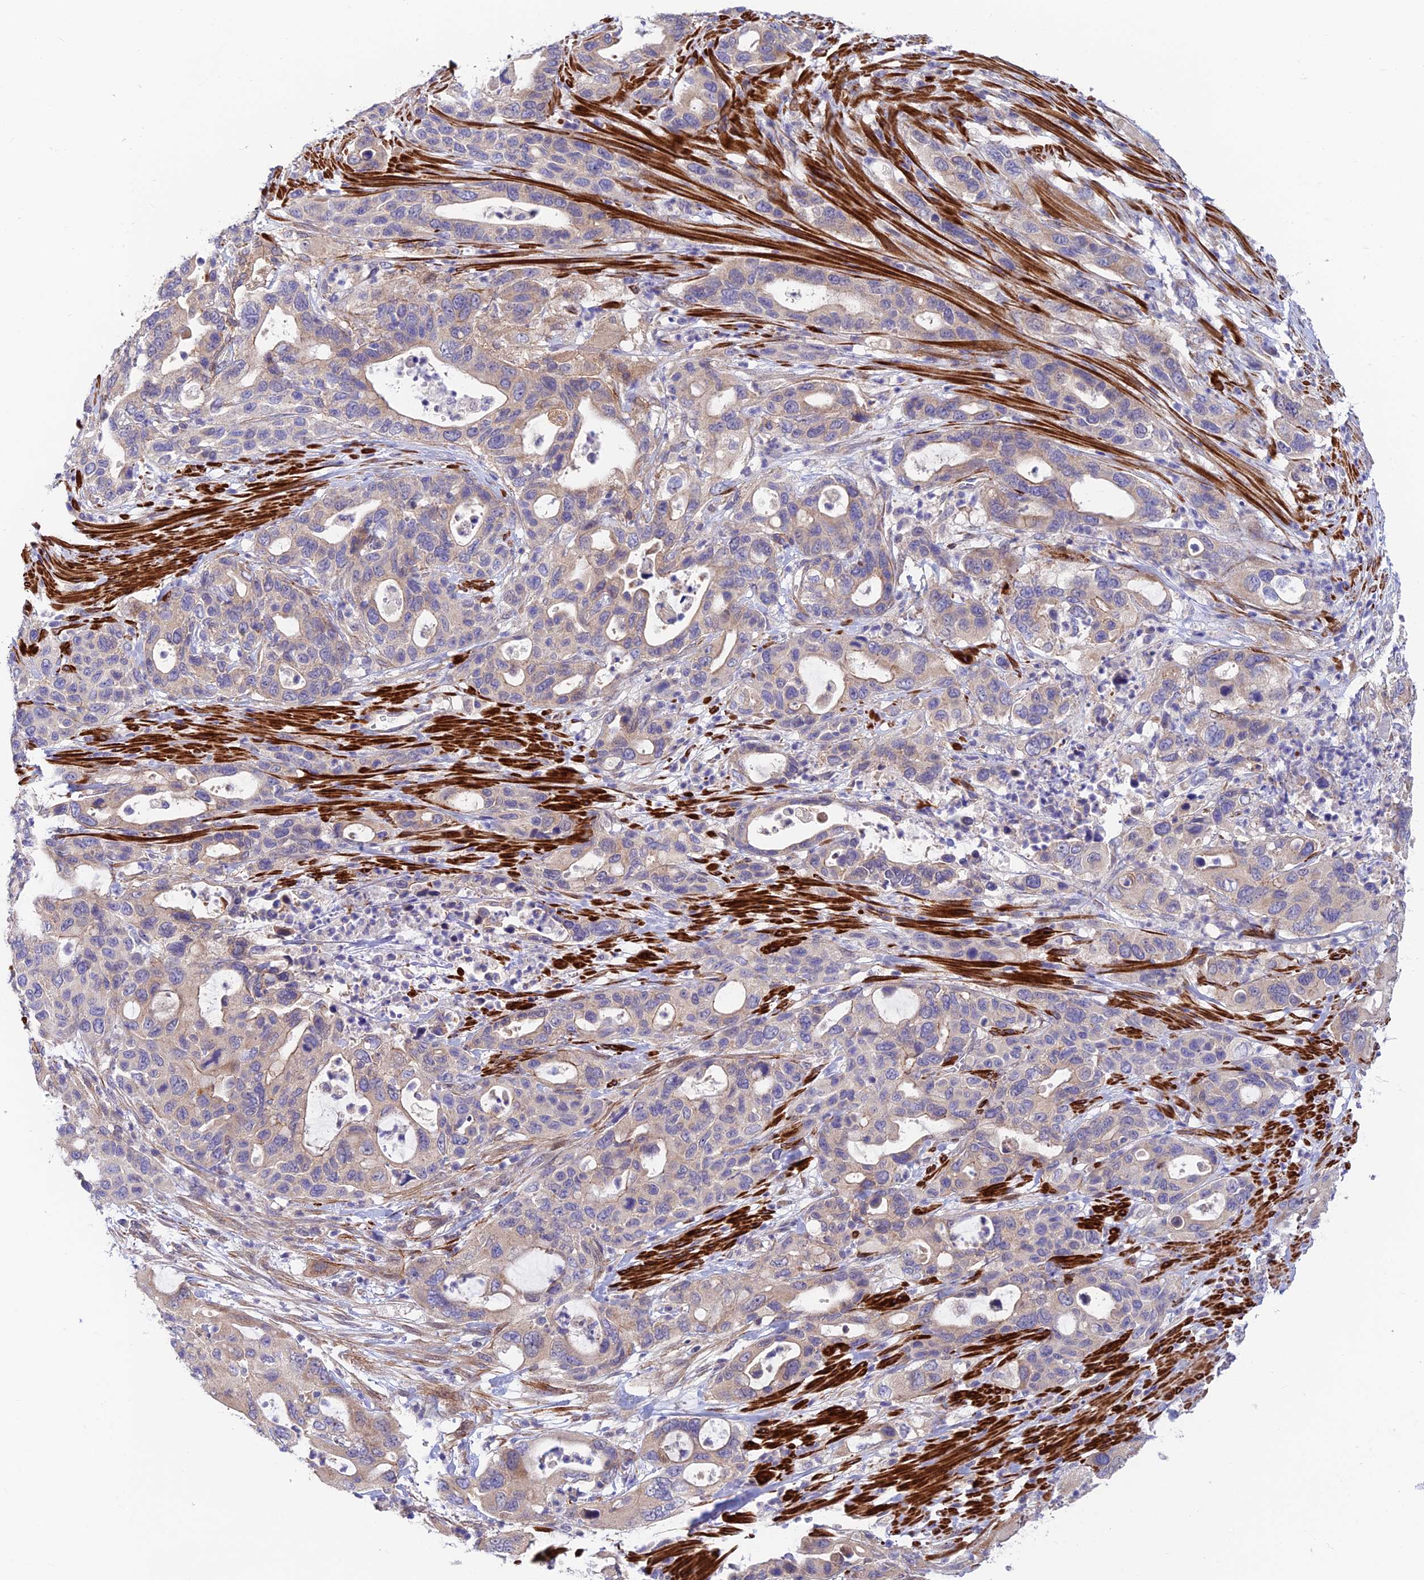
{"staining": {"intensity": "weak", "quantity": "25%-75%", "location": "cytoplasmic/membranous"}, "tissue": "pancreatic cancer", "cell_type": "Tumor cells", "image_type": "cancer", "snomed": [{"axis": "morphology", "description": "Adenocarcinoma, NOS"}, {"axis": "topography", "description": "Pancreas"}], "caption": "Adenocarcinoma (pancreatic) stained for a protein displays weak cytoplasmic/membranous positivity in tumor cells.", "gene": "ANKRD50", "patient": {"sex": "female", "age": 71}}